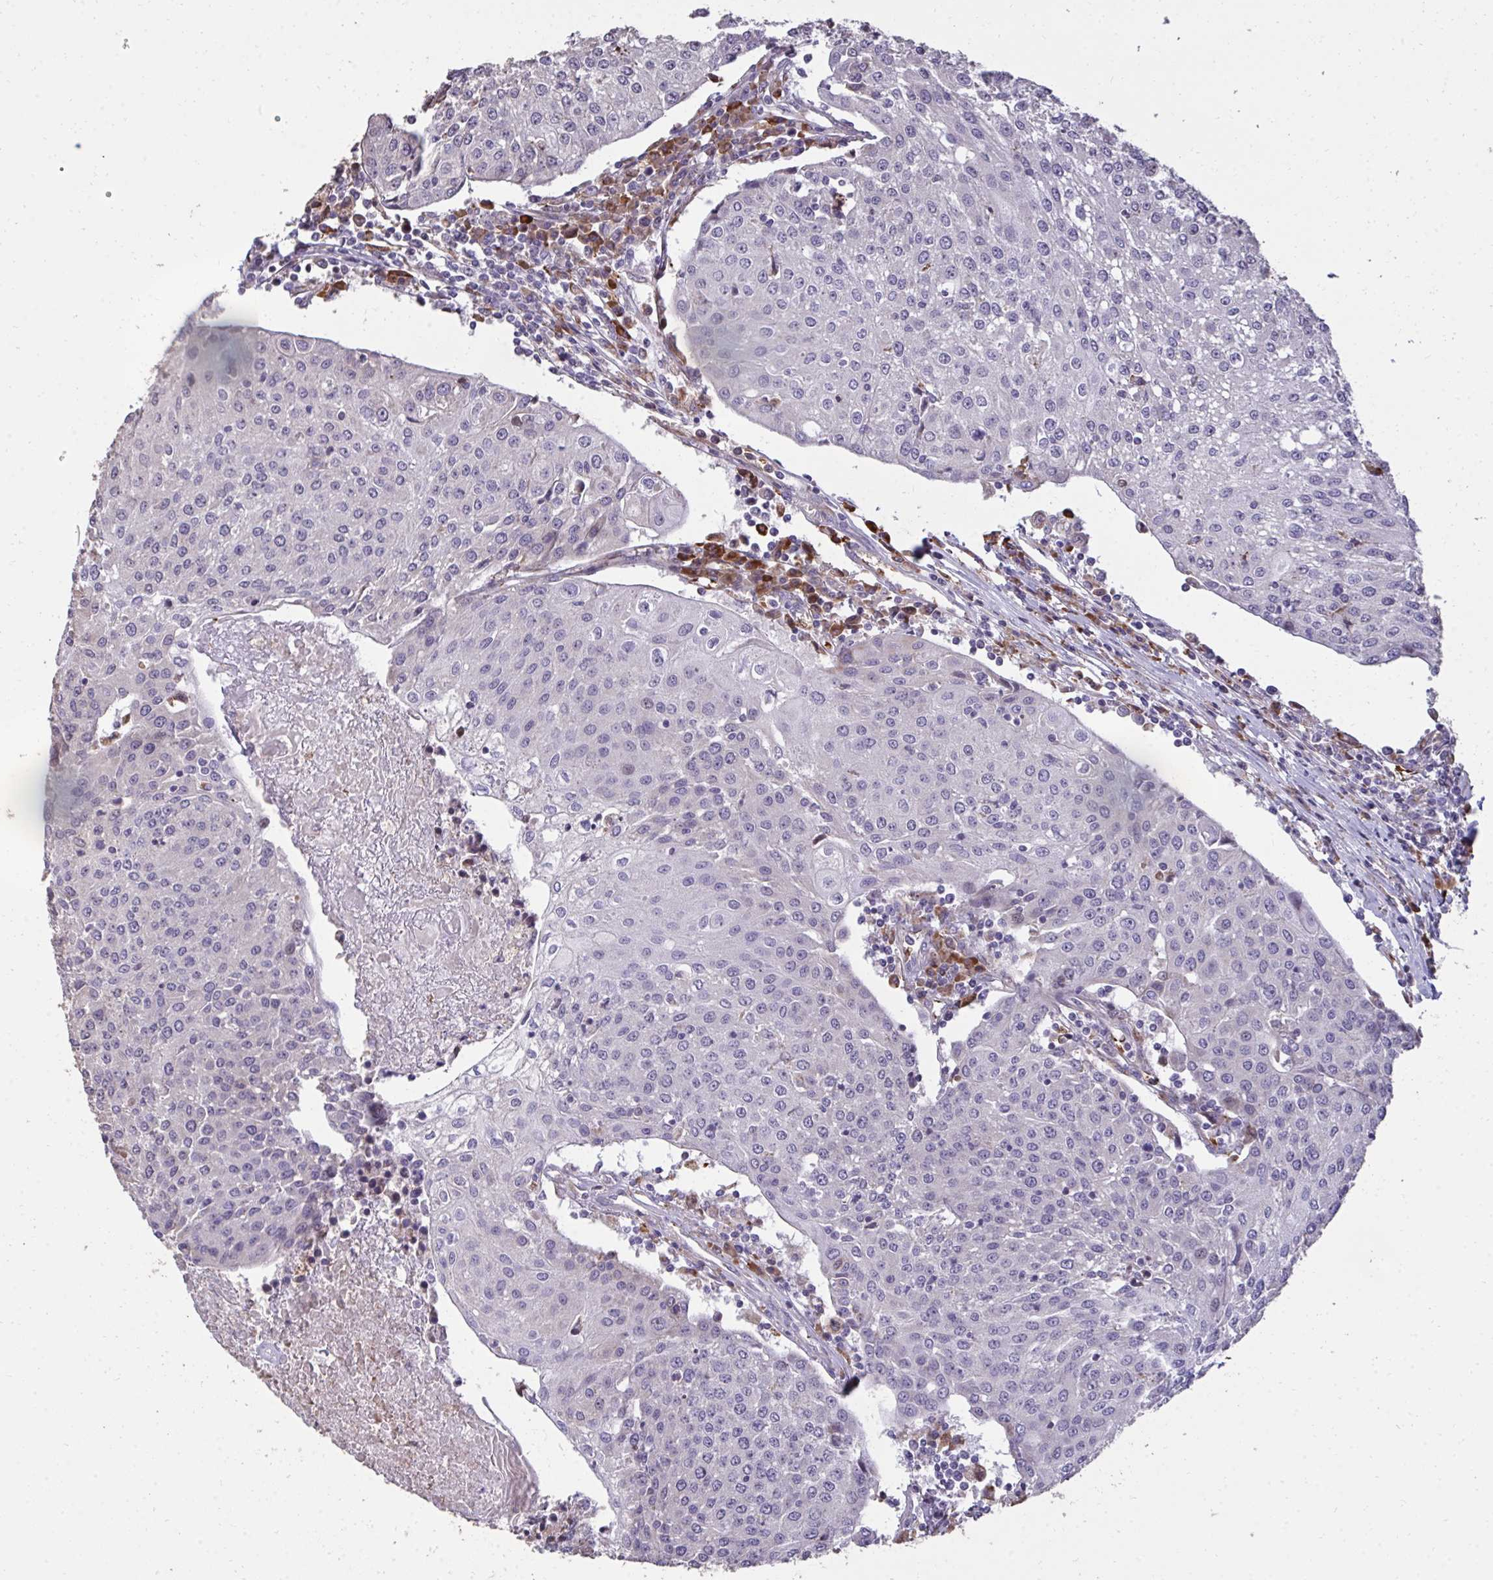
{"staining": {"intensity": "negative", "quantity": "none", "location": "none"}, "tissue": "urothelial cancer", "cell_type": "Tumor cells", "image_type": "cancer", "snomed": [{"axis": "morphology", "description": "Urothelial carcinoma, High grade"}, {"axis": "topography", "description": "Urinary bladder"}], "caption": "IHC histopathology image of human high-grade urothelial carcinoma stained for a protein (brown), which exhibits no positivity in tumor cells.", "gene": "FIBCD1", "patient": {"sex": "female", "age": 85}}